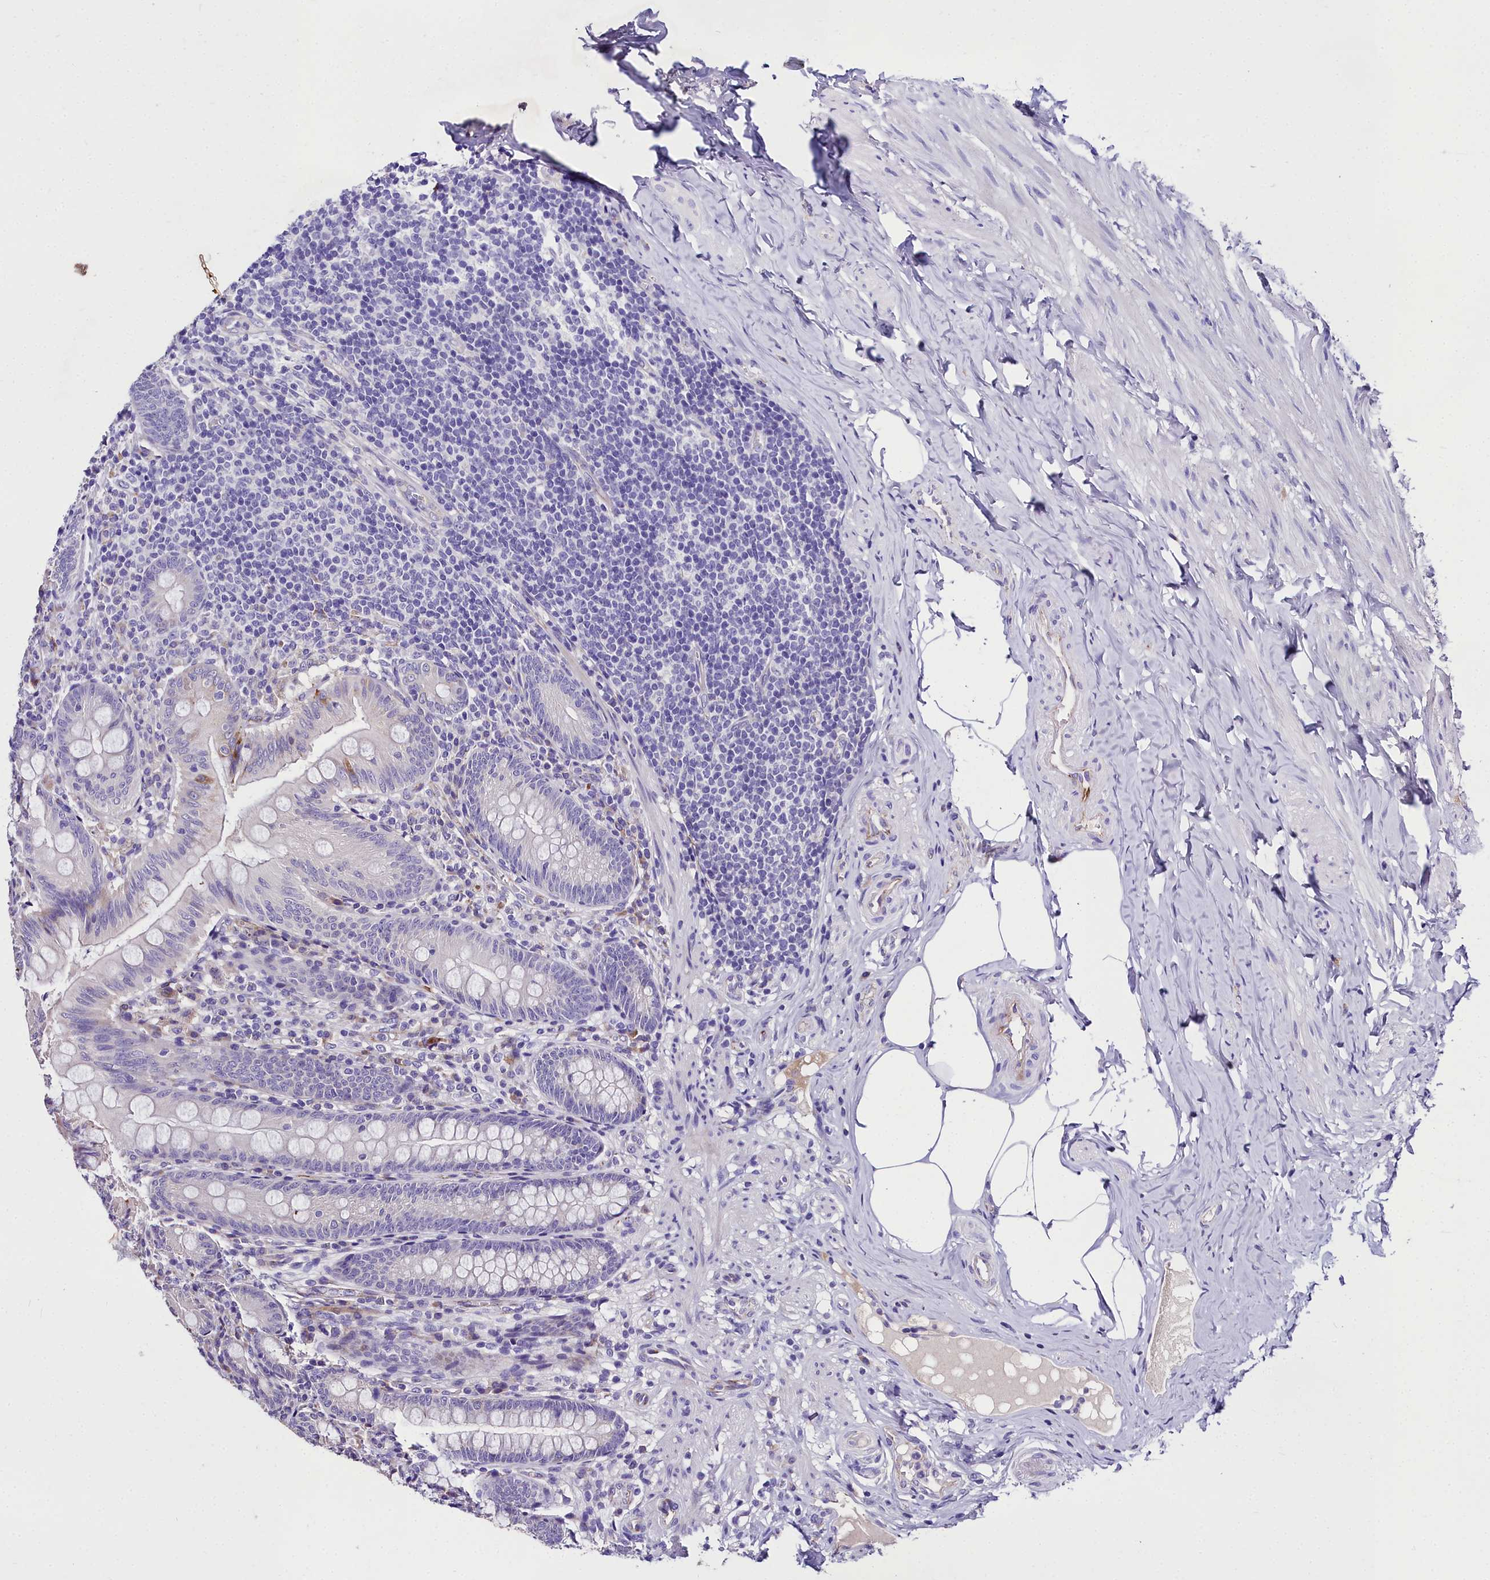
{"staining": {"intensity": "negative", "quantity": "none", "location": "none"}, "tissue": "appendix", "cell_type": "Glandular cells", "image_type": "normal", "snomed": [{"axis": "morphology", "description": "Normal tissue, NOS"}, {"axis": "topography", "description": "Appendix"}], "caption": "Micrograph shows no significant protein positivity in glandular cells of normal appendix.", "gene": "MS4A18", "patient": {"sex": "male", "age": 55}}